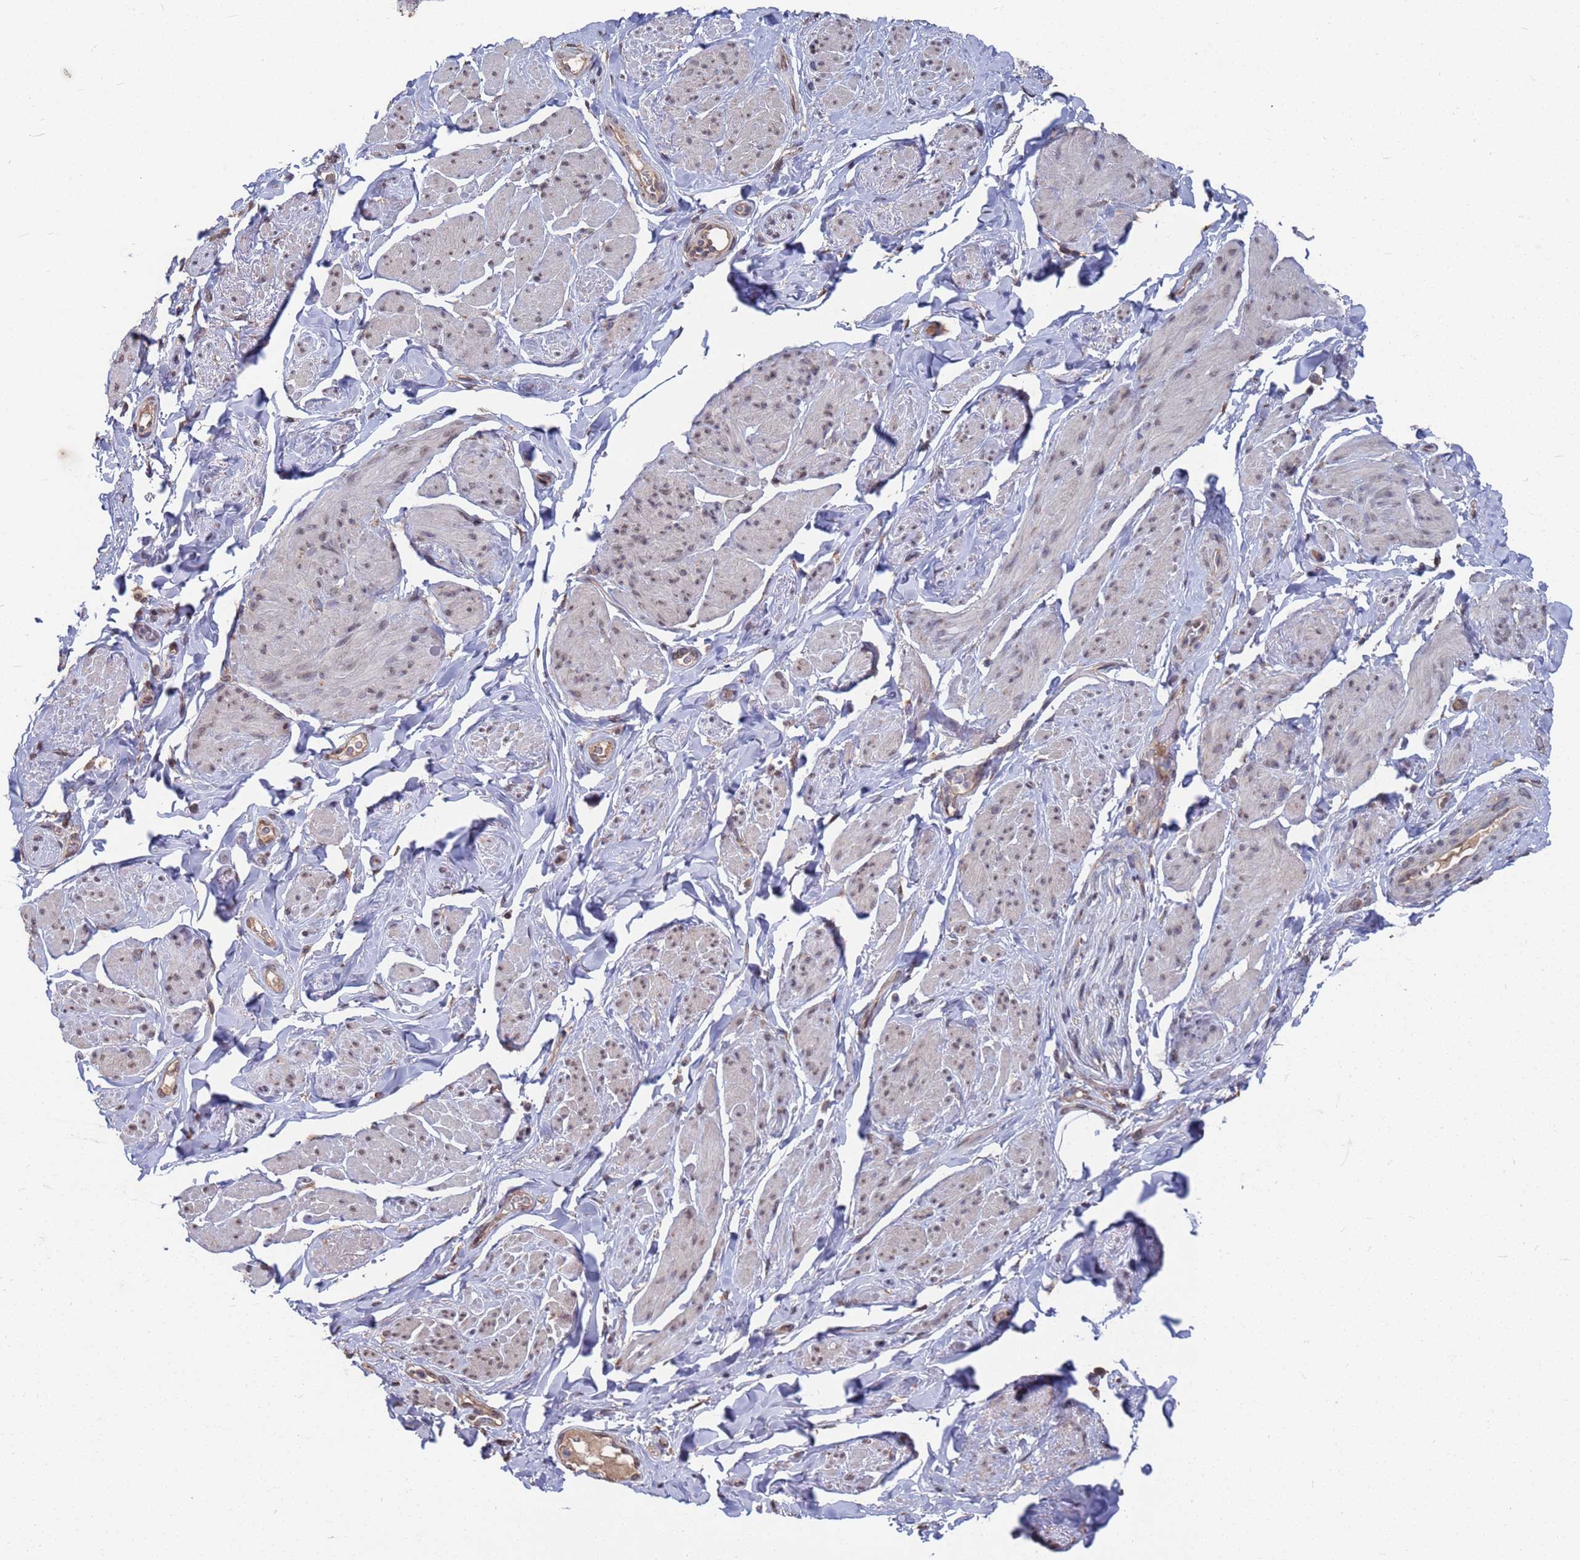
{"staining": {"intensity": "weak", "quantity": "<25%", "location": "cytoplasmic/membranous"}, "tissue": "smooth muscle", "cell_type": "Smooth muscle cells", "image_type": "normal", "snomed": [{"axis": "morphology", "description": "Normal tissue, NOS"}, {"axis": "topography", "description": "Smooth muscle"}, {"axis": "topography", "description": "Peripheral nerve tissue"}], "caption": "Human smooth muscle stained for a protein using IHC demonstrates no positivity in smooth muscle cells.", "gene": "CFAP119", "patient": {"sex": "male", "age": 69}}